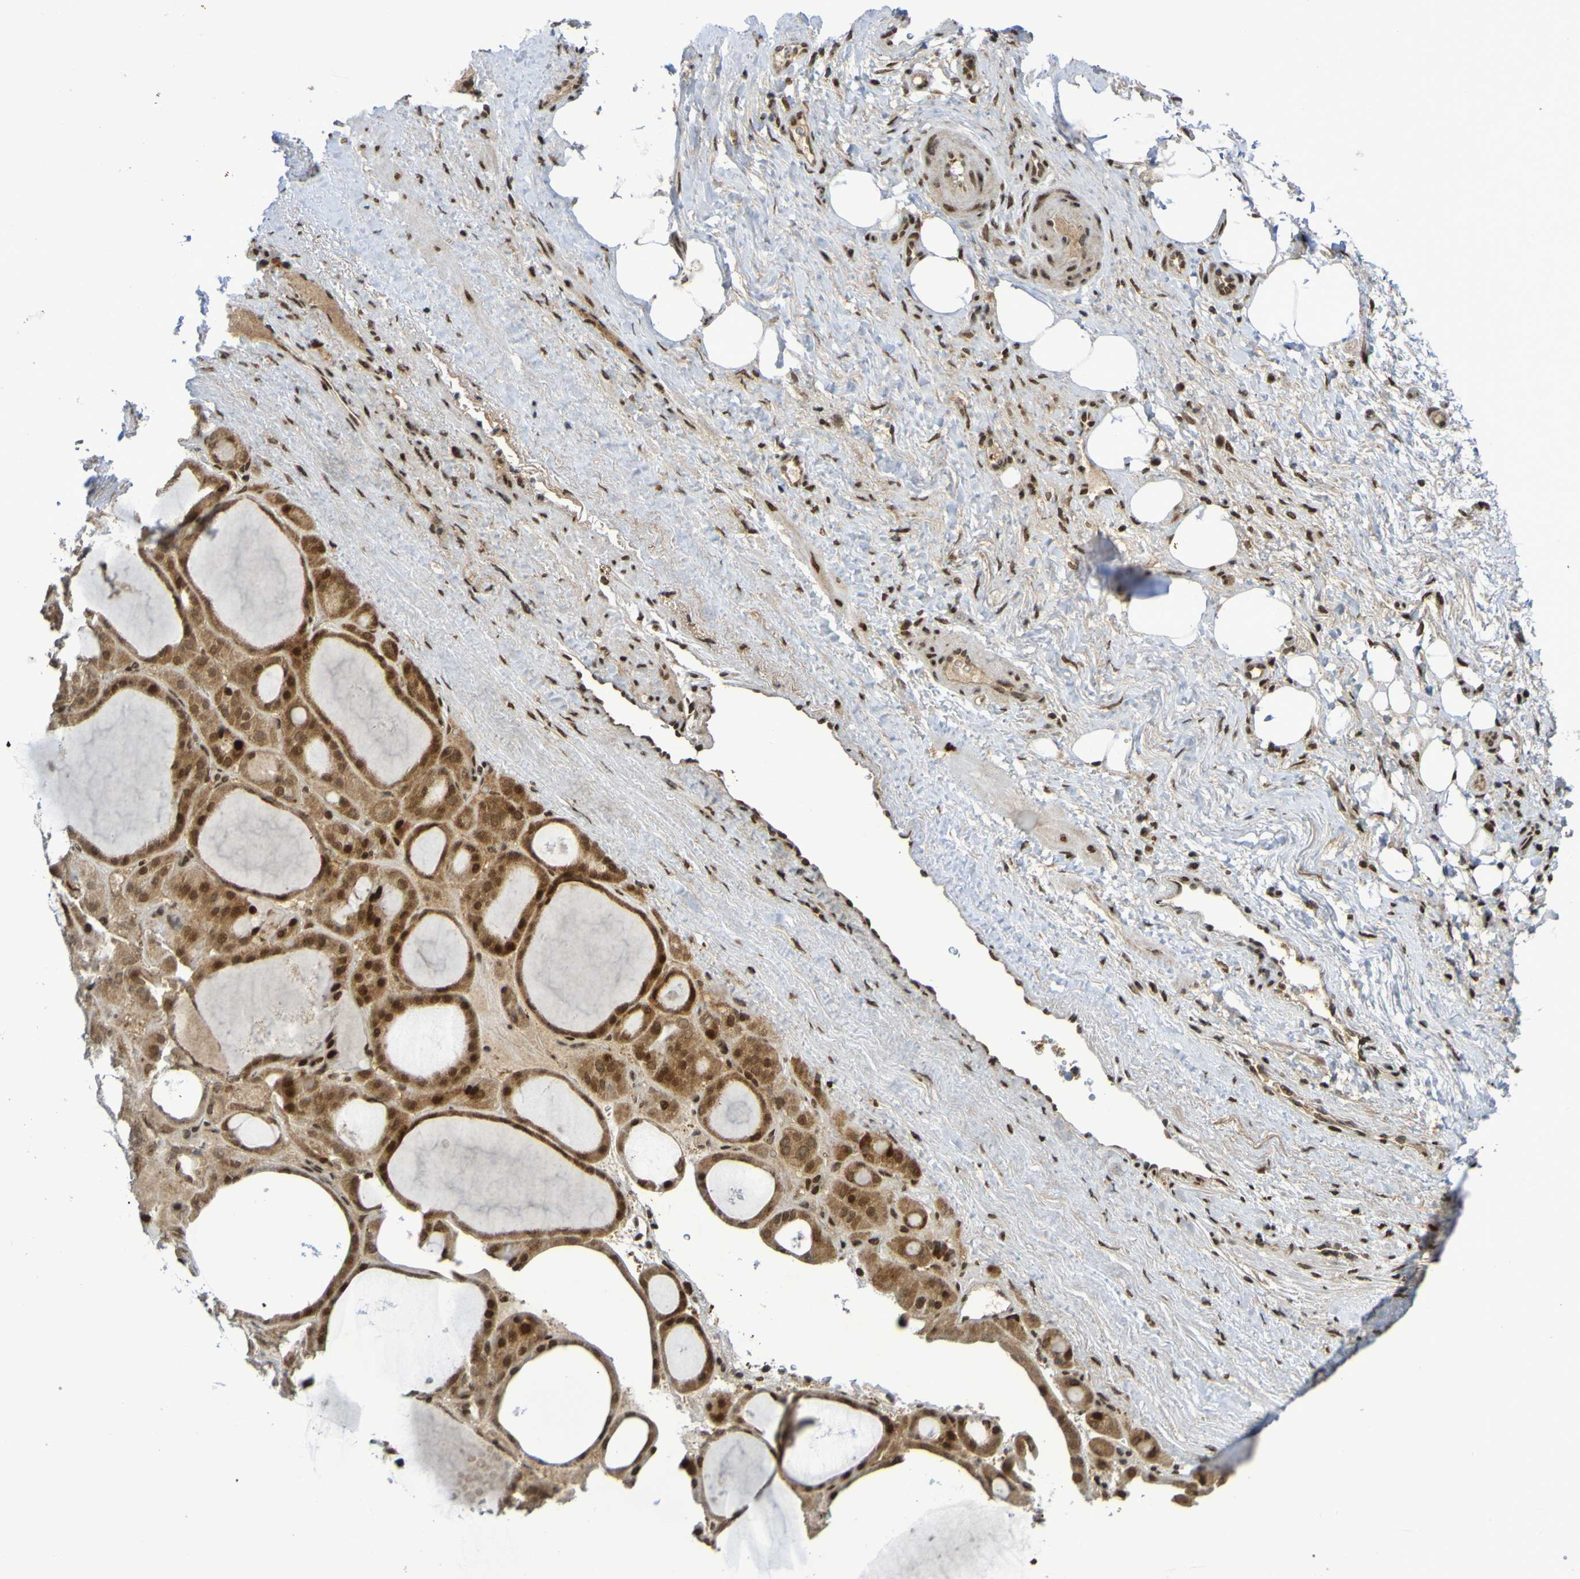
{"staining": {"intensity": "strong", "quantity": ">75%", "location": "cytoplasmic/membranous,nuclear"}, "tissue": "thyroid gland", "cell_type": "Glandular cells", "image_type": "normal", "snomed": [{"axis": "morphology", "description": "Normal tissue, NOS"}, {"axis": "morphology", "description": "Carcinoma, NOS"}, {"axis": "topography", "description": "Thyroid gland"}], "caption": "Glandular cells reveal strong cytoplasmic/membranous,nuclear expression in about >75% of cells in normal thyroid gland. (IHC, brightfield microscopy, high magnification).", "gene": "ITLN1", "patient": {"sex": "female", "age": 86}}